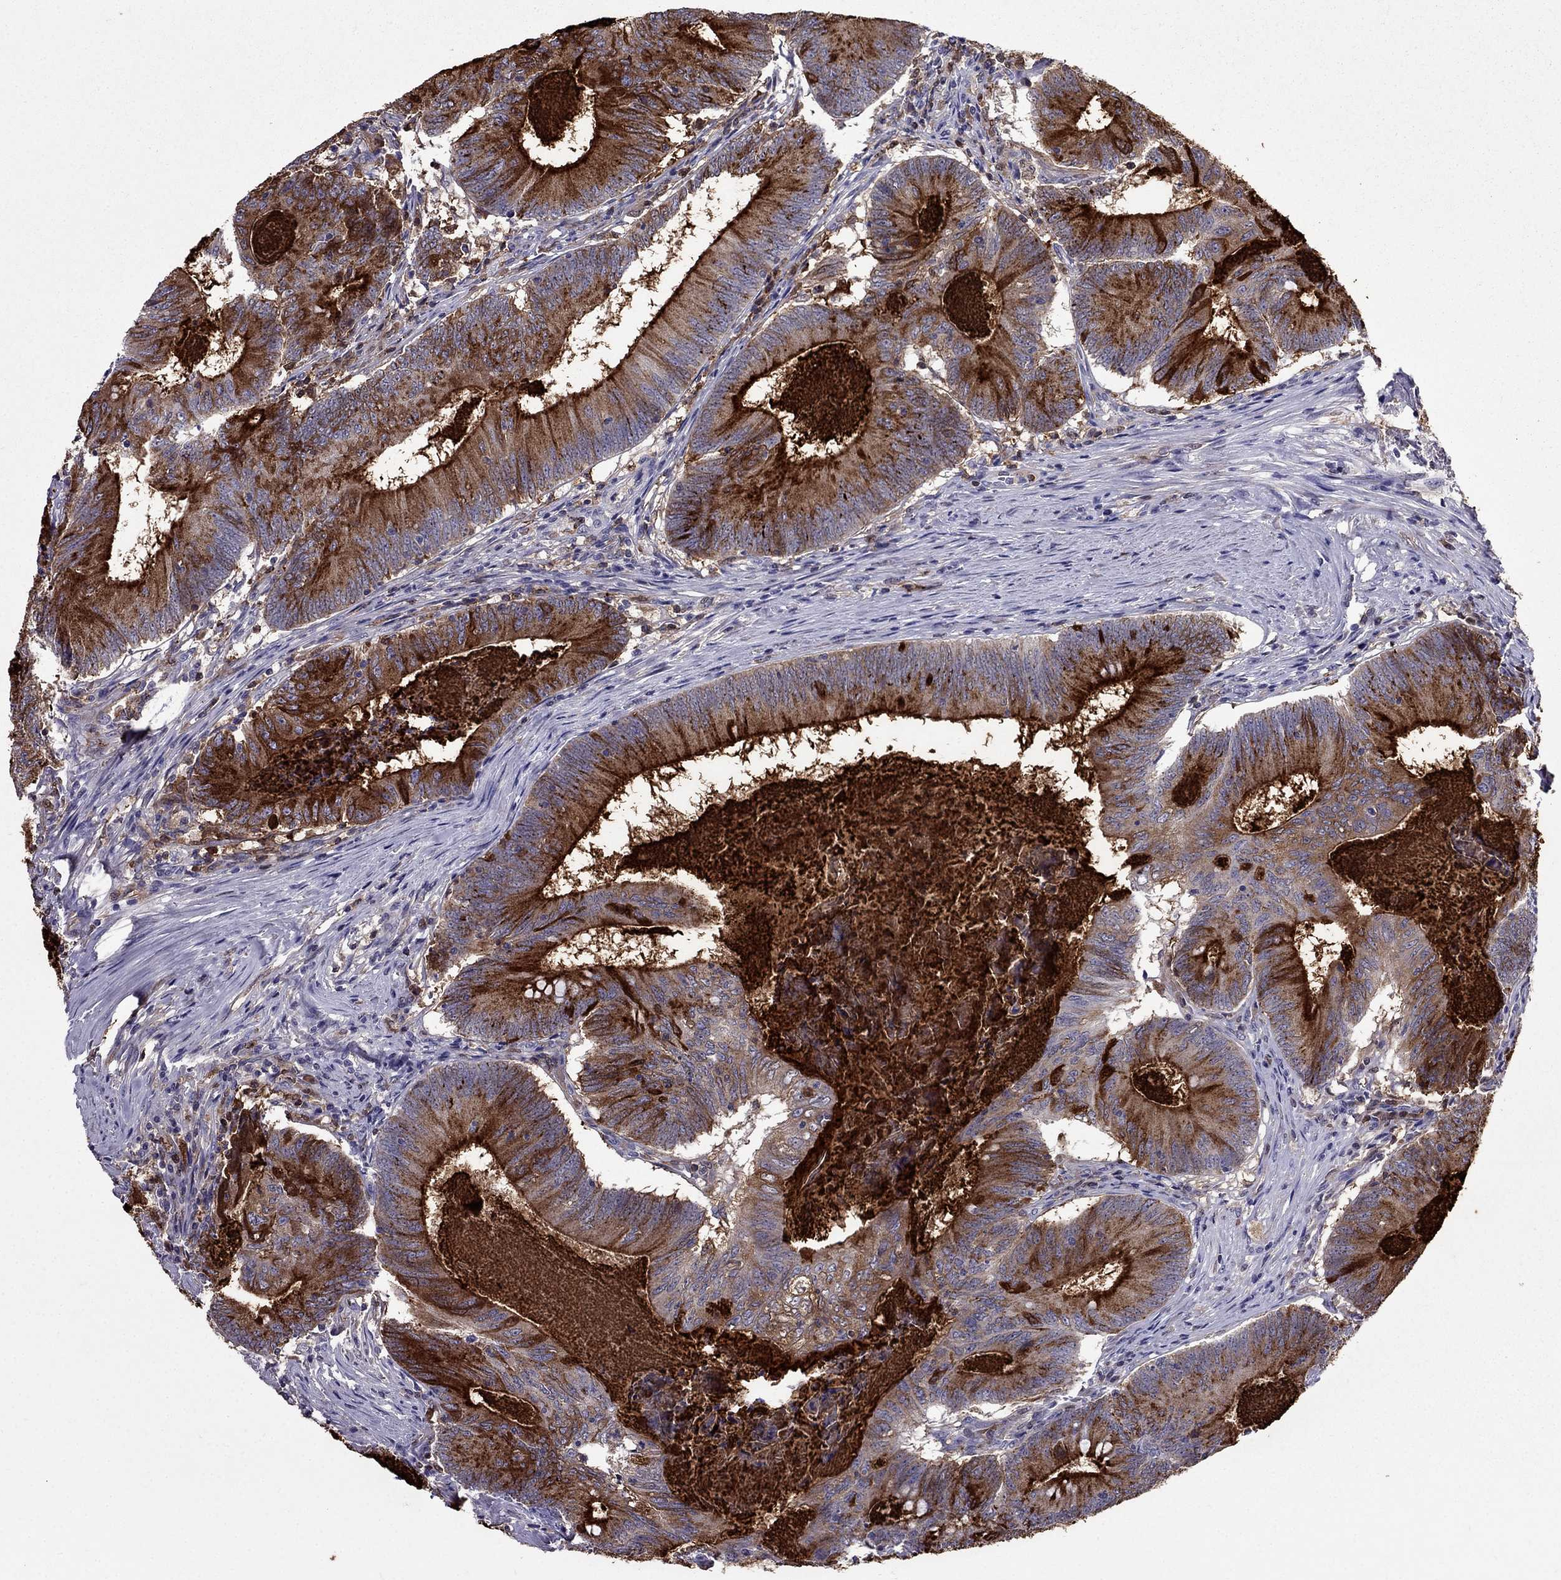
{"staining": {"intensity": "strong", "quantity": "25%-75%", "location": "cytoplasmic/membranous"}, "tissue": "colorectal cancer", "cell_type": "Tumor cells", "image_type": "cancer", "snomed": [{"axis": "morphology", "description": "Adenocarcinoma, NOS"}, {"axis": "topography", "description": "Colon"}], "caption": "Strong cytoplasmic/membranous positivity for a protein is present in about 25%-75% of tumor cells of colorectal adenocarcinoma using immunohistochemistry (IHC).", "gene": "OLFM4", "patient": {"sex": "female", "age": 70}}